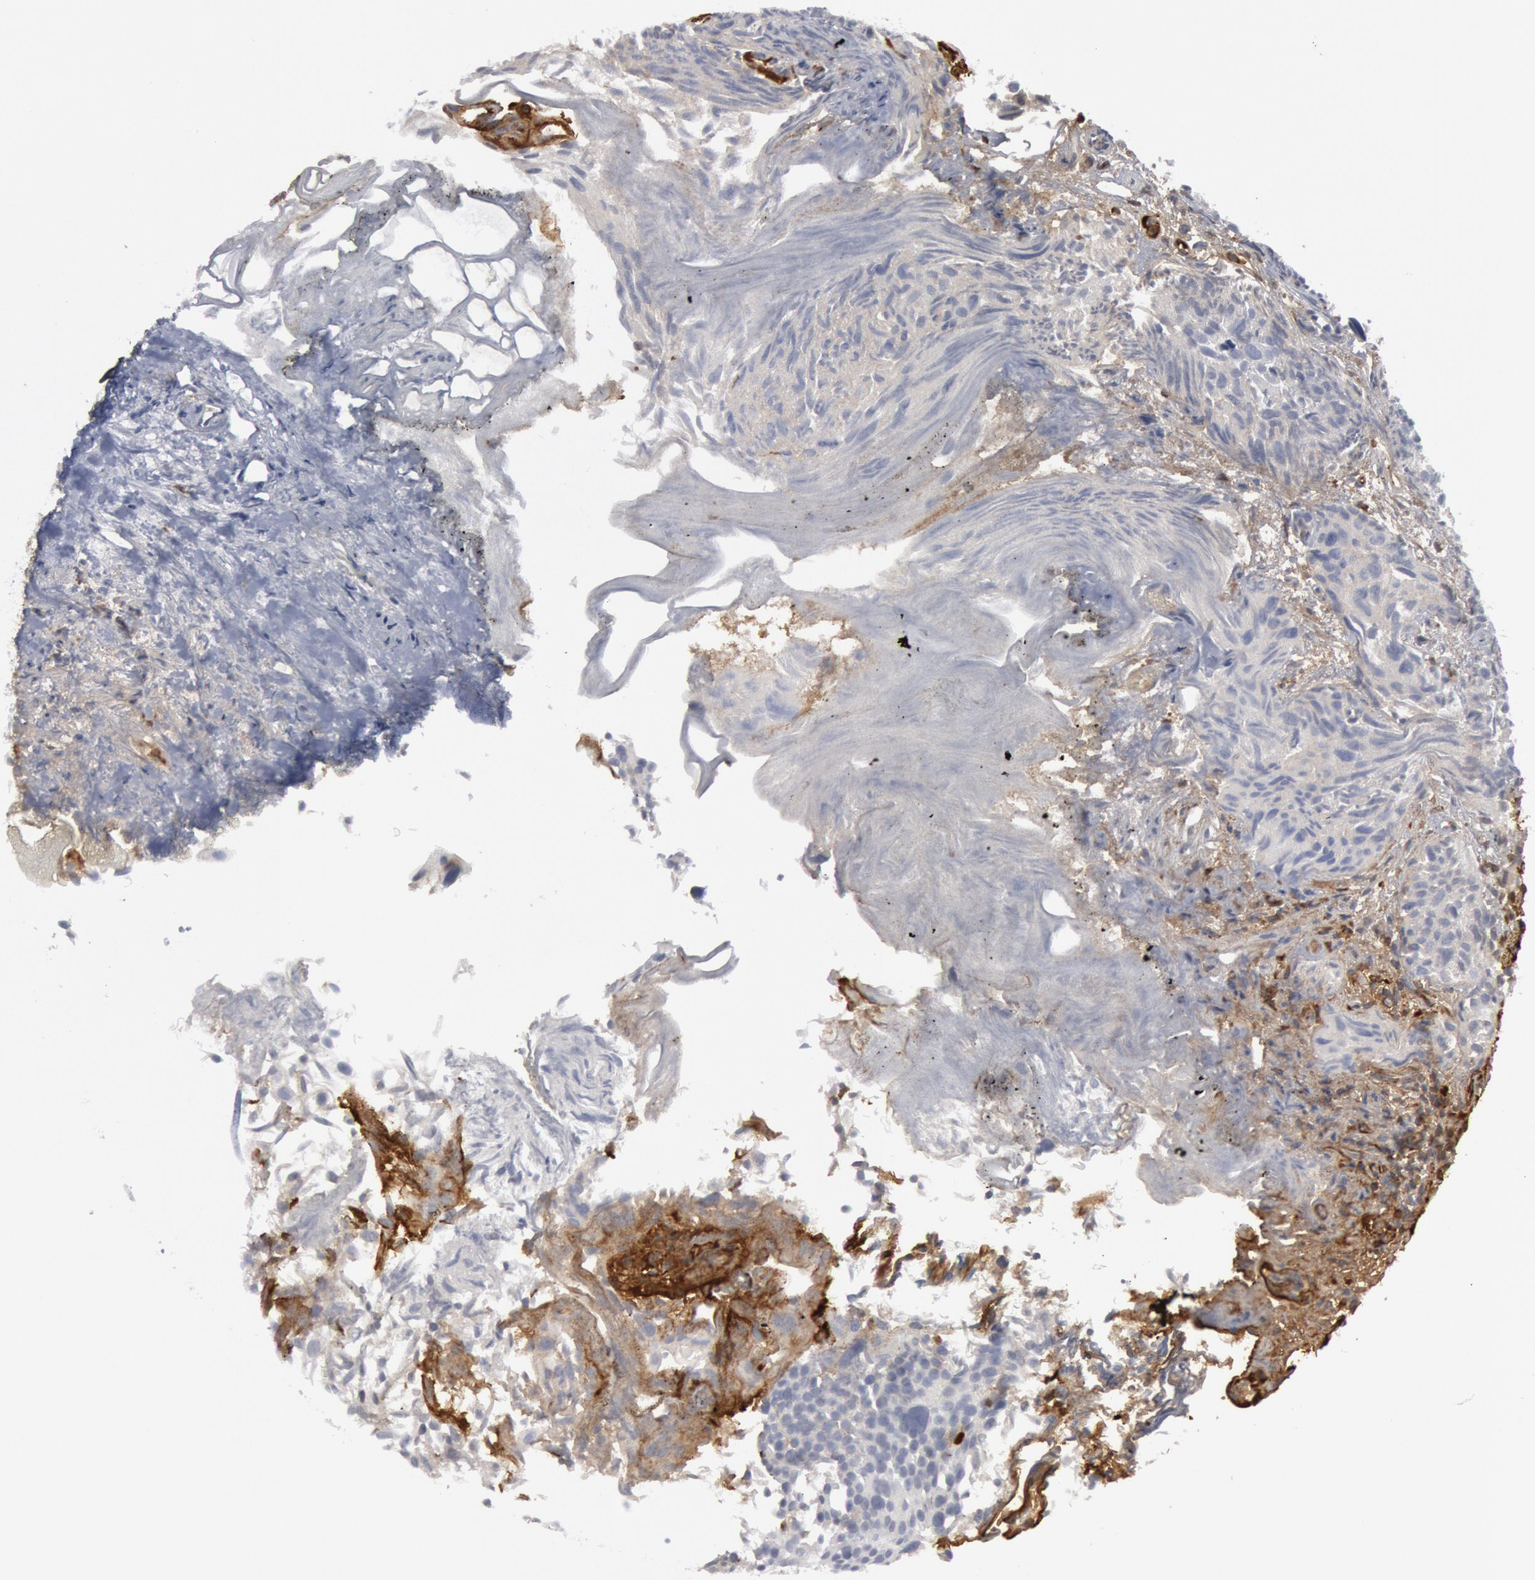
{"staining": {"intensity": "negative", "quantity": "none", "location": "none"}, "tissue": "urothelial cancer", "cell_type": "Tumor cells", "image_type": "cancer", "snomed": [{"axis": "morphology", "description": "Urothelial carcinoma, High grade"}, {"axis": "topography", "description": "Urinary bladder"}], "caption": "DAB immunohistochemical staining of human urothelial cancer reveals no significant positivity in tumor cells.", "gene": "C1QC", "patient": {"sex": "female", "age": 78}}